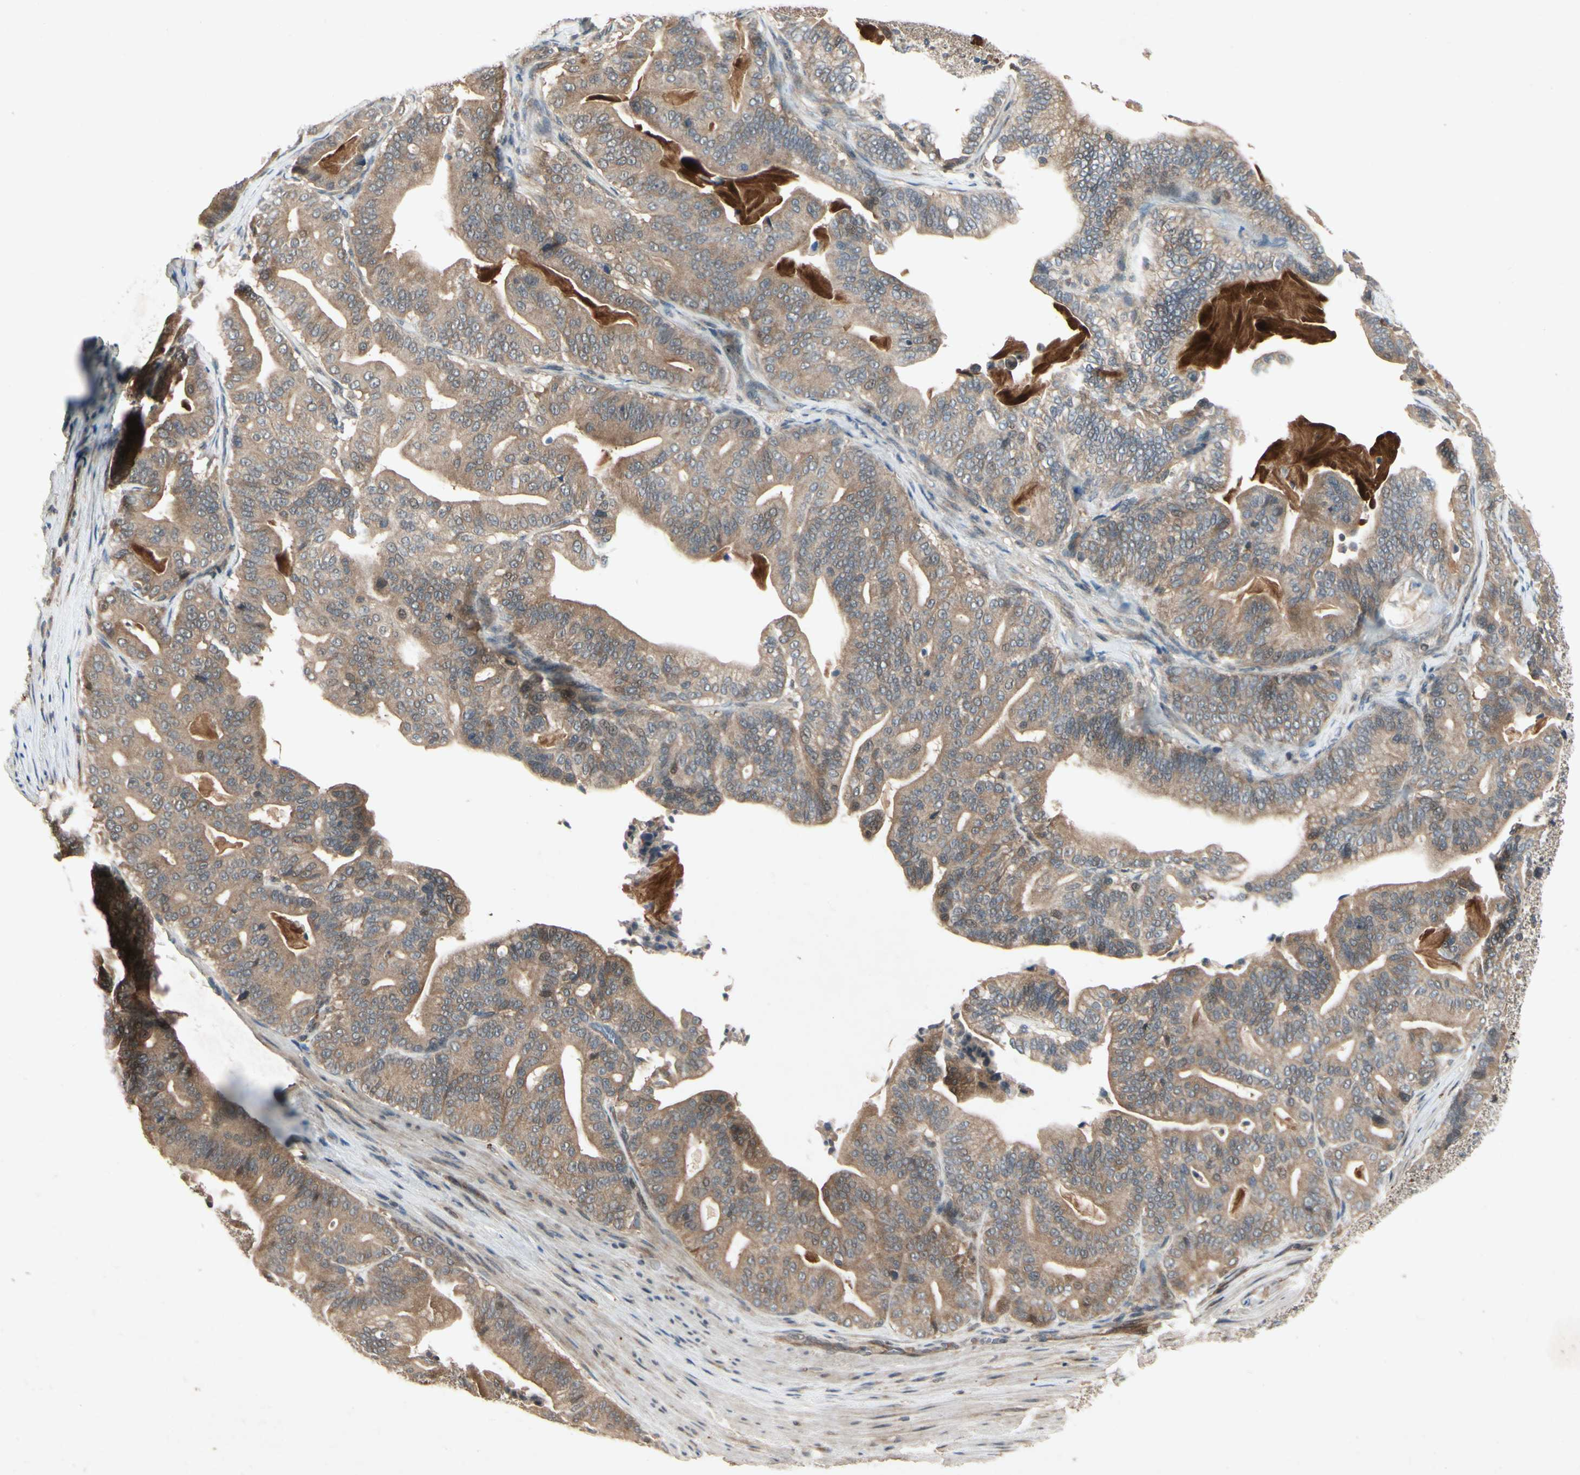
{"staining": {"intensity": "moderate", "quantity": ">75%", "location": "cytoplasmic/membranous"}, "tissue": "pancreatic cancer", "cell_type": "Tumor cells", "image_type": "cancer", "snomed": [{"axis": "morphology", "description": "Adenocarcinoma, NOS"}, {"axis": "topography", "description": "Pancreas"}], "caption": "Protein expression analysis of human pancreatic cancer reveals moderate cytoplasmic/membranous positivity in approximately >75% of tumor cells.", "gene": "RNF14", "patient": {"sex": "male", "age": 63}}